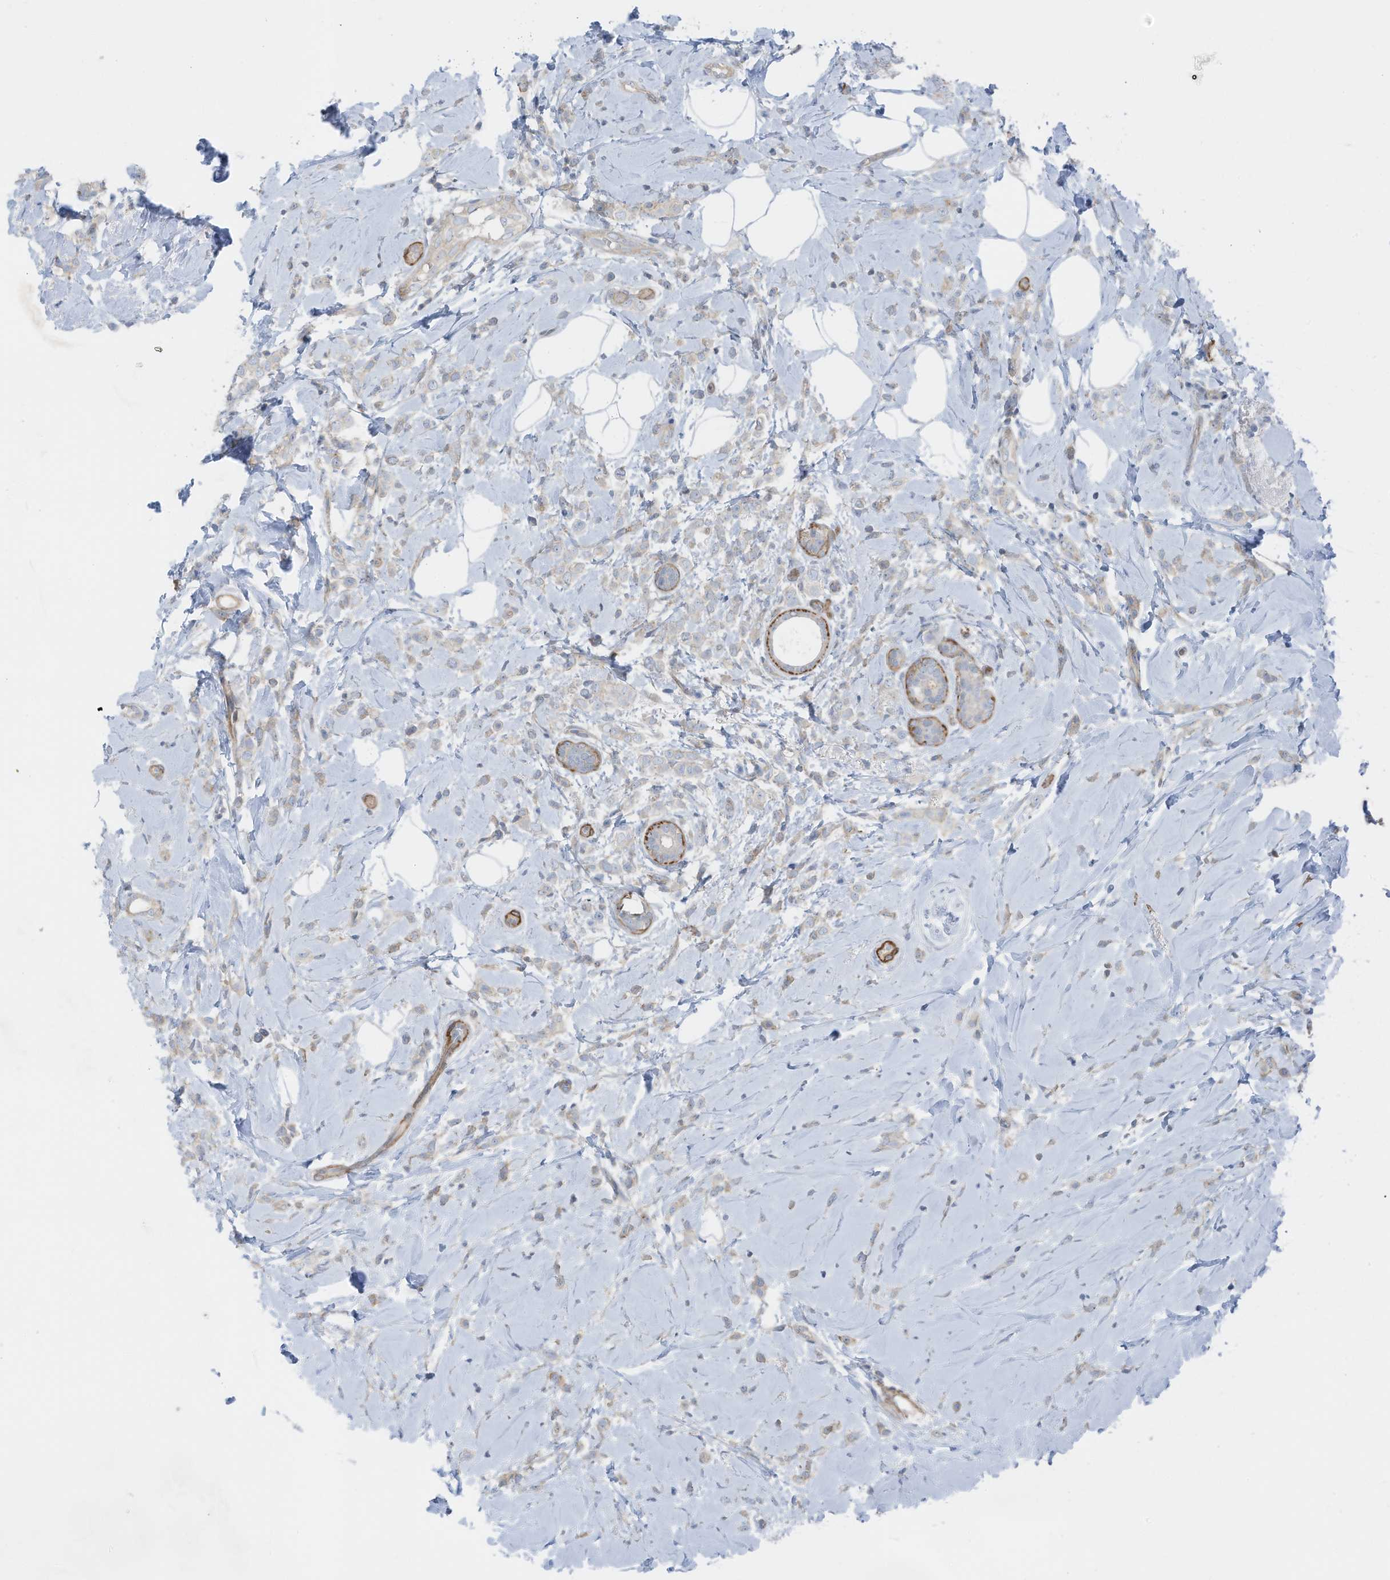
{"staining": {"intensity": "negative", "quantity": "none", "location": "none"}, "tissue": "breast cancer", "cell_type": "Tumor cells", "image_type": "cancer", "snomed": [{"axis": "morphology", "description": "Lobular carcinoma"}, {"axis": "topography", "description": "Breast"}], "caption": "IHC of human breast cancer (lobular carcinoma) displays no staining in tumor cells. The staining is performed using DAB (3,3'-diaminobenzidine) brown chromogen with nuclei counter-stained in using hematoxylin.", "gene": "ZNF846", "patient": {"sex": "female", "age": 47}}